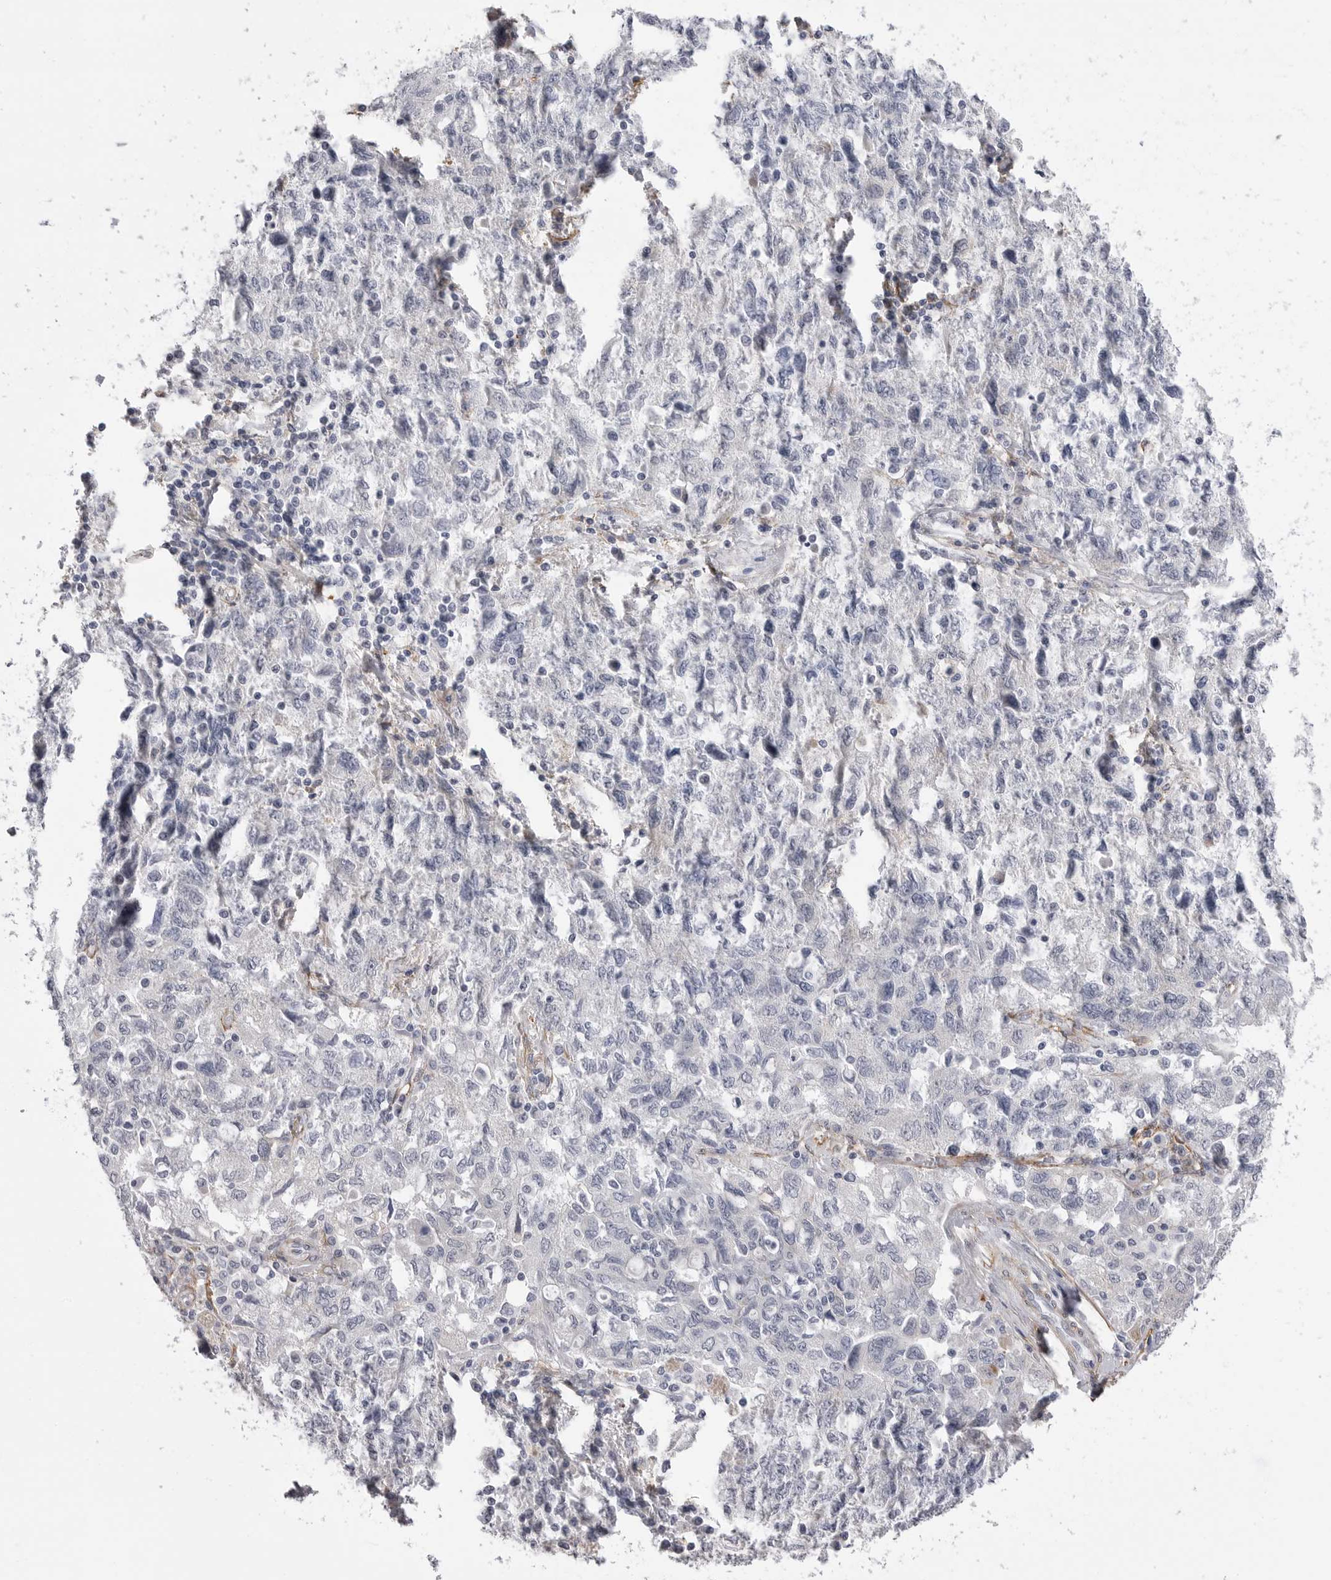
{"staining": {"intensity": "negative", "quantity": "none", "location": "none"}, "tissue": "ovarian cancer", "cell_type": "Tumor cells", "image_type": "cancer", "snomed": [{"axis": "morphology", "description": "Carcinoma, NOS"}, {"axis": "morphology", "description": "Cystadenocarcinoma, serous, NOS"}, {"axis": "topography", "description": "Ovary"}], "caption": "The image exhibits no staining of tumor cells in ovarian cancer. (Brightfield microscopy of DAB (3,3'-diaminobenzidine) immunohistochemistry (IHC) at high magnification).", "gene": "AKAP12", "patient": {"sex": "female", "age": 69}}